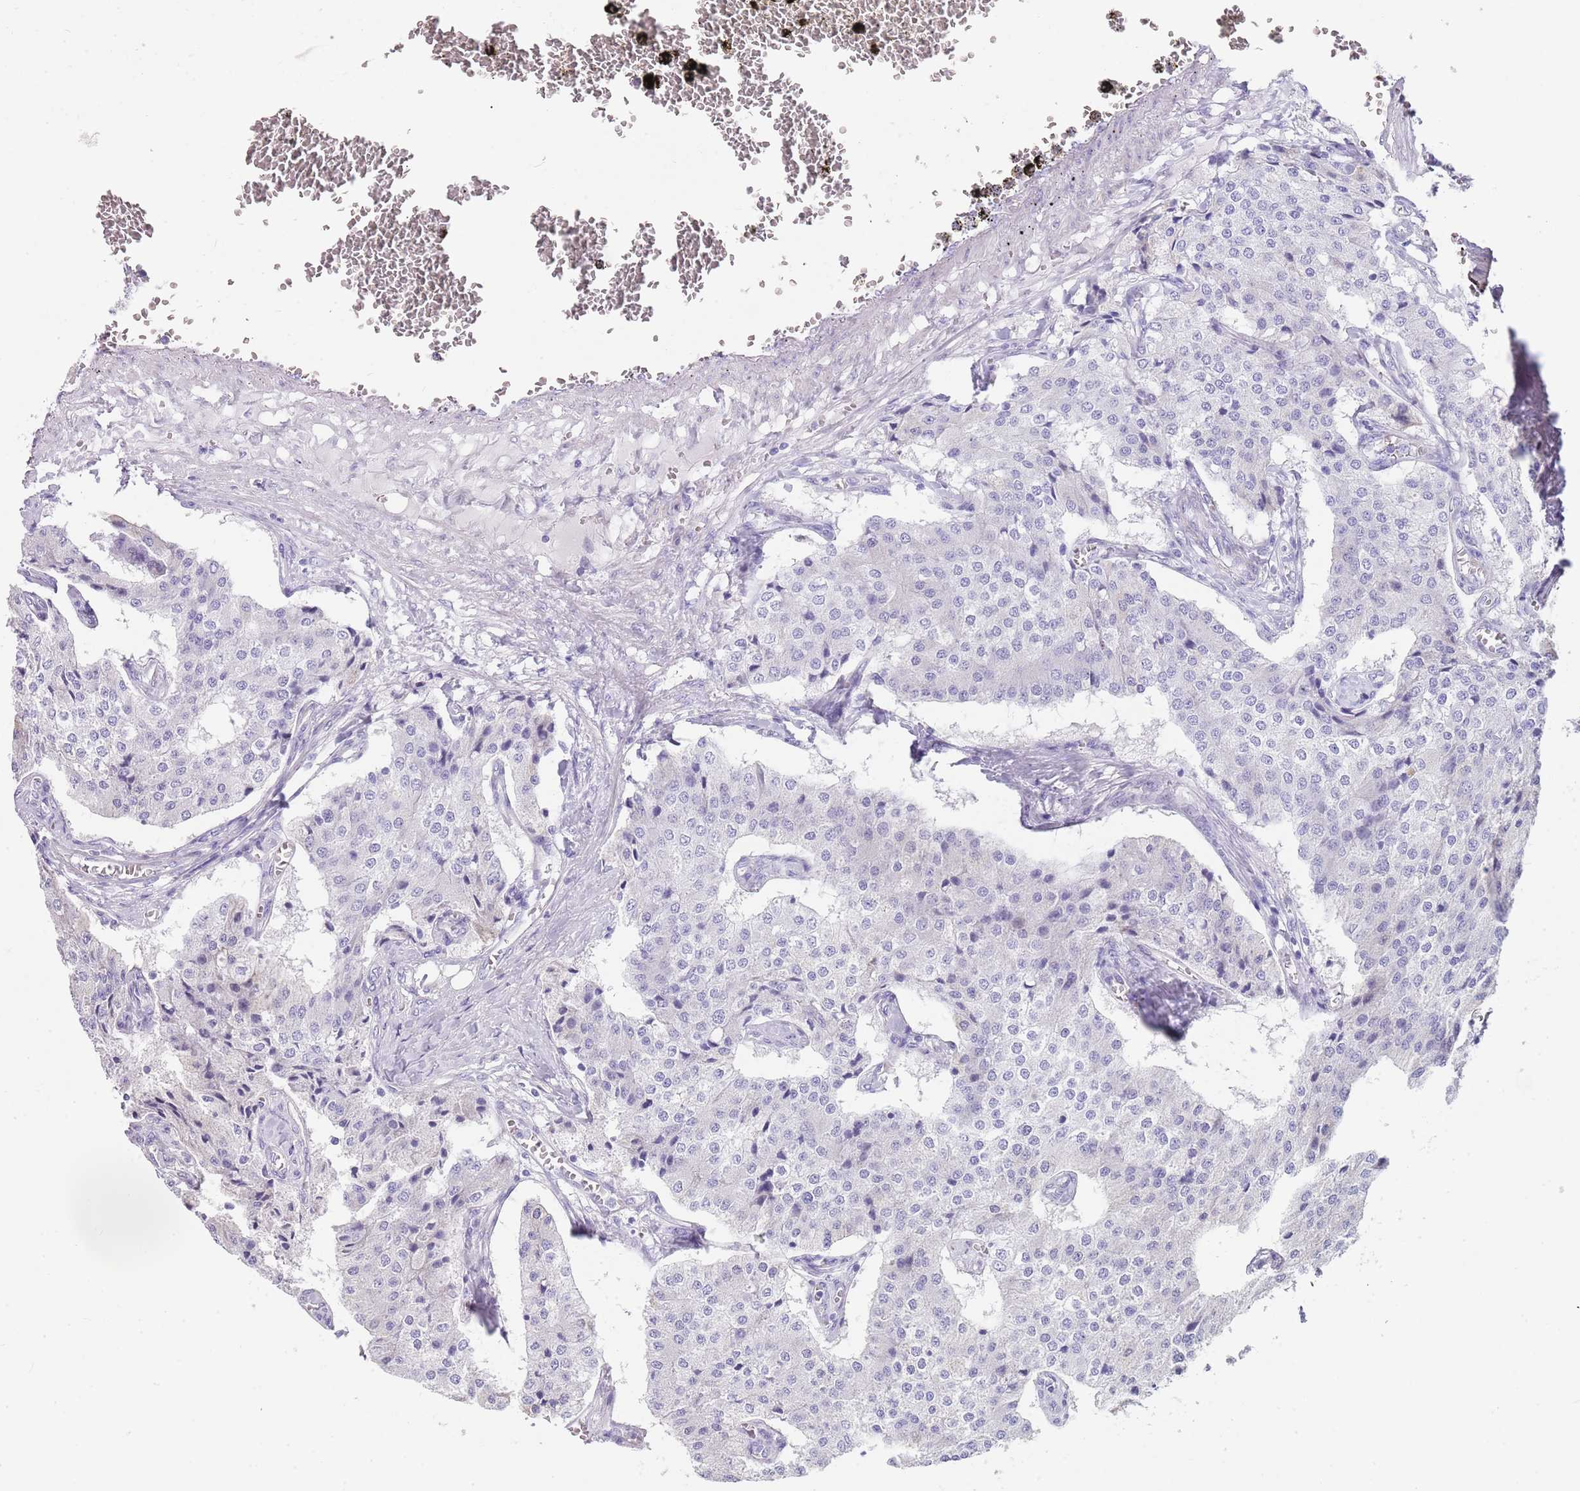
{"staining": {"intensity": "negative", "quantity": "none", "location": "none"}, "tissue": "carcinoid", "cell_type": "Tumor cells", "image_type": "cancer", "snomed": [{"axis": "morphology", "description": "Carcinoid, malignant, NOS"}, {"axis": "topography", "description": "Colon"}], "caption": "IHC histopathology image of carcinoid (malignant) stained for a protein (brown), which exhibits no staining in tumor cells. (Immunohistochemistry (ihc), brightfield microscopy, high magnification).", "gene": "CPXM2", "patient": {"sex": "female", "age": 52}}